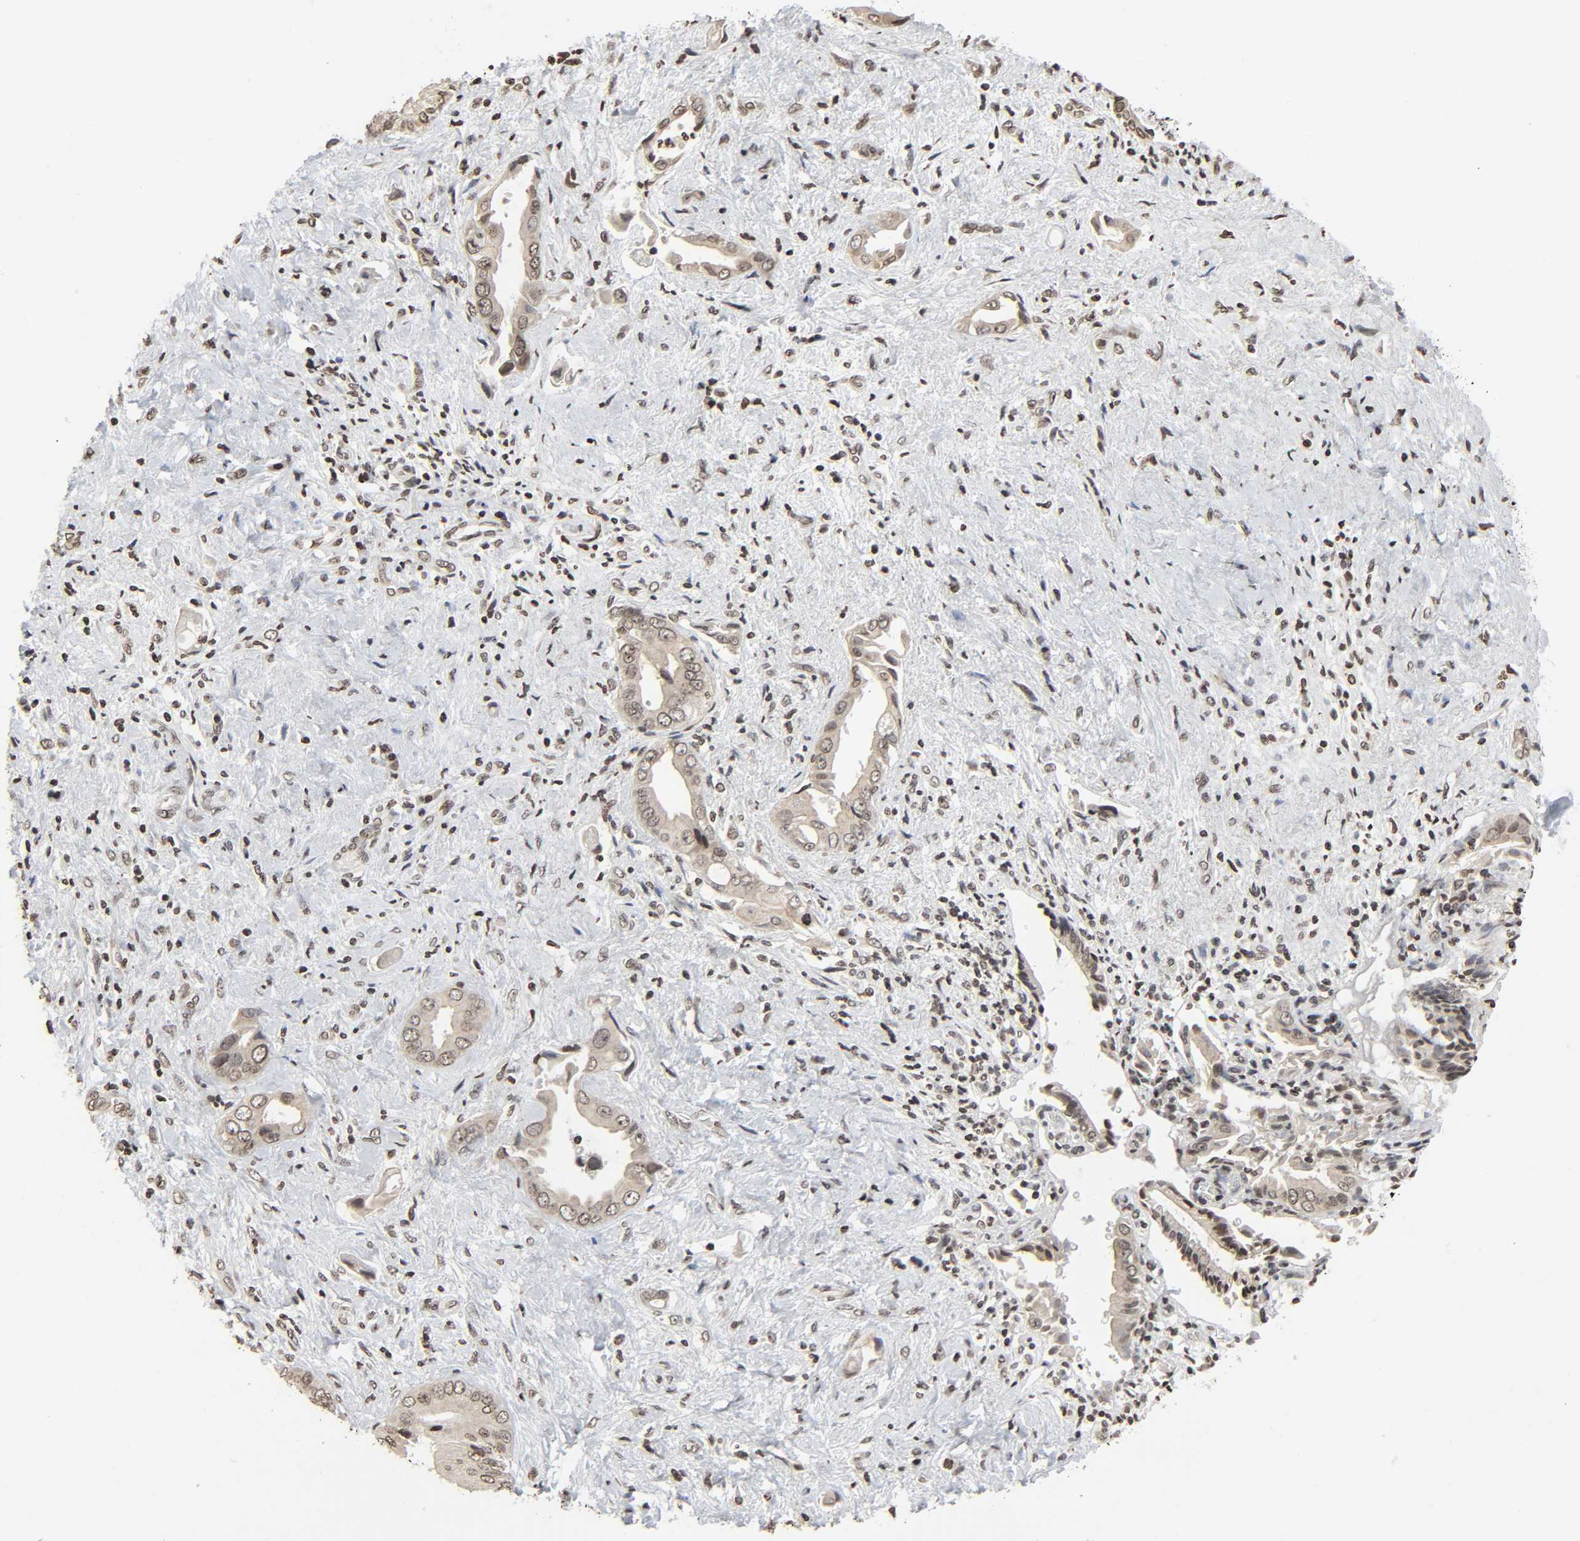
{"staining": {"intensity": "weak", "quantity": ">75%", "location": "nuclear"}, "tissue": "liver cancer", "cell_type": "Tumor cells", "image_type": "cancer", "snomed": [{"axis": "morphology", "description": "Cholangiocarcinoma"}, {"axis": "topography", "description": "Liver"}], "caption": "Tumor cells demonstrate low levels of weak nuclear expression in approximately >75% of cells in liver cholangiocarcinoma. The protein is shown in brown color, while the nuclei are stained blue.", "gene": "ELAVL1", "patient": {"sex": "male", "age": 58}}